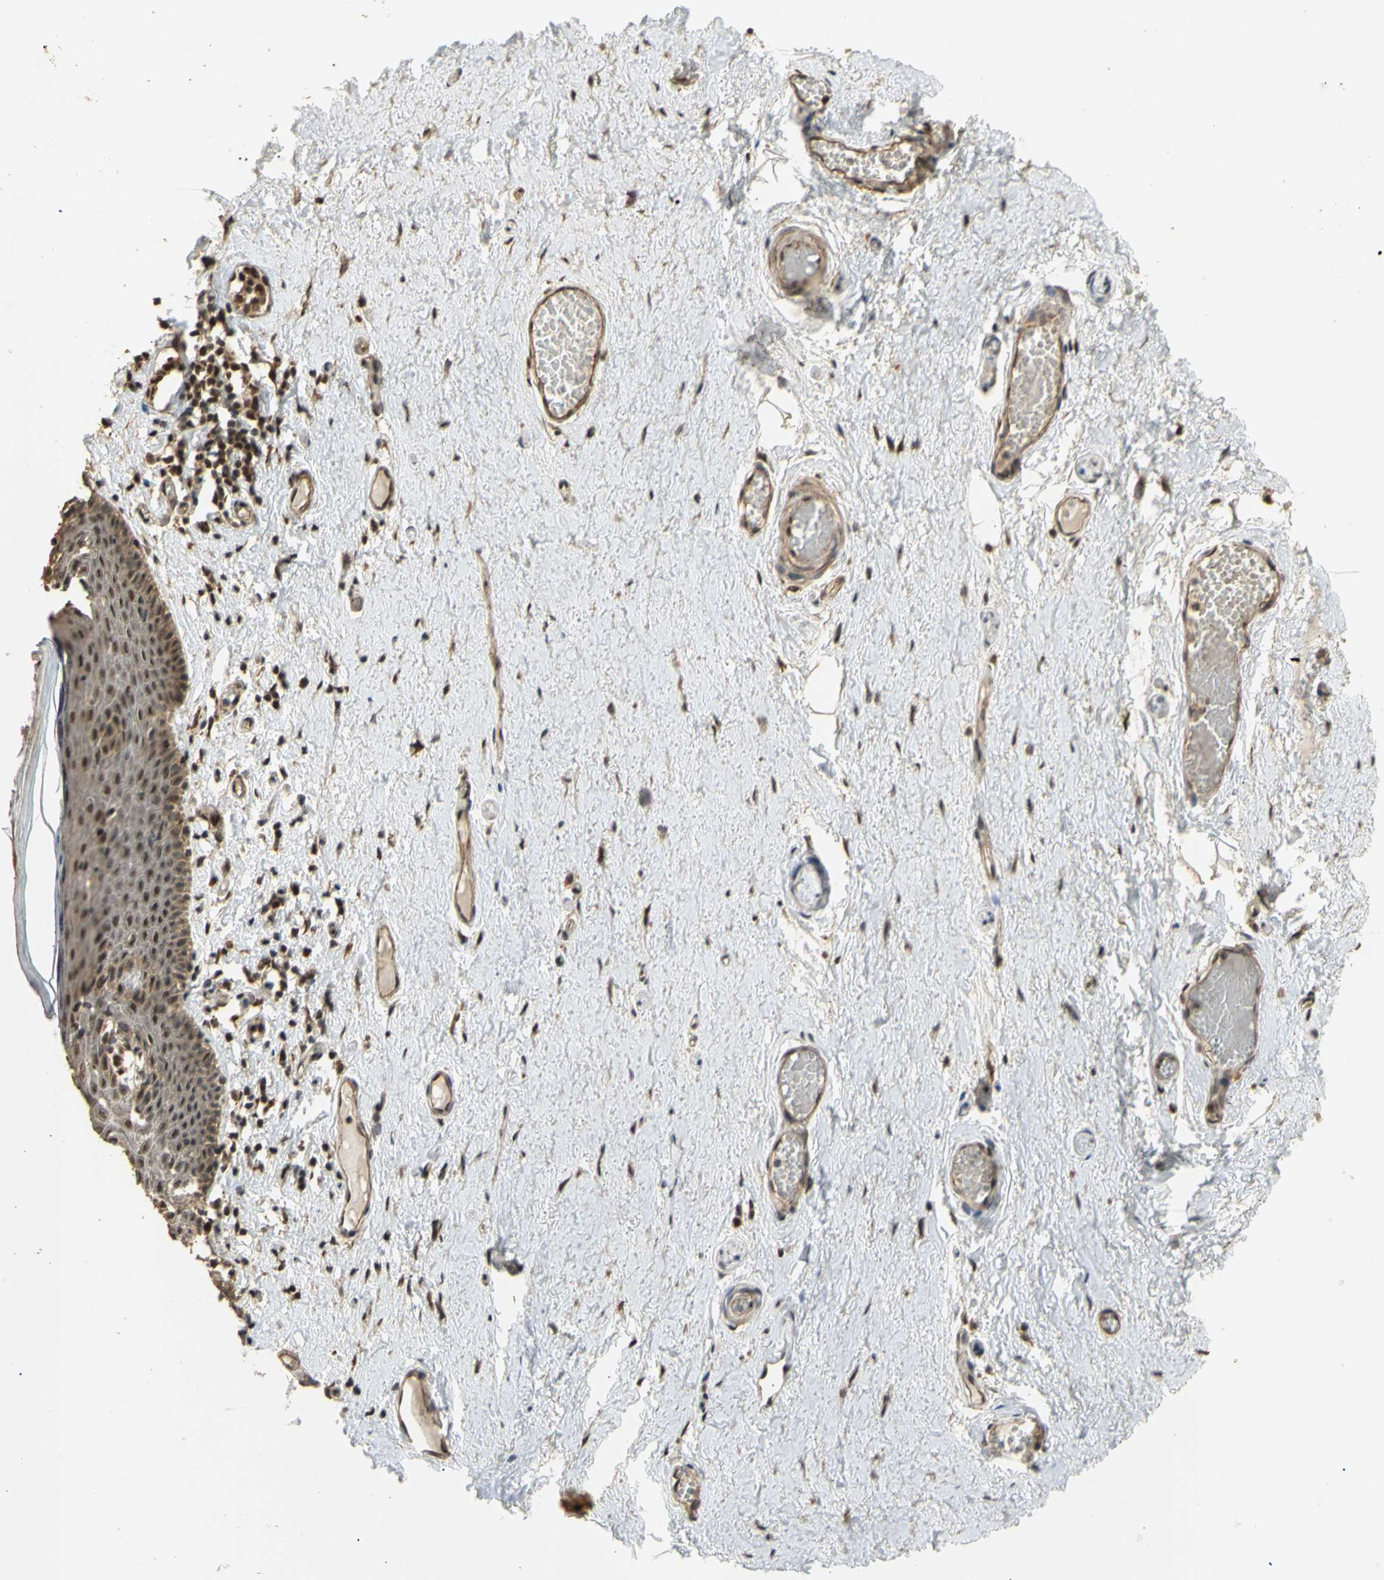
{"staining": {"intensity": "moderate", "quantity": ">75%", "location": "cytoplasmic/membranous,nuclear"}, "tissue": "skin", "cell_type": "Epidermal cells", "image_type": "normal", "snomed": [{"axis": "morphology", "description": "Normal tissue, NOS"}, {"axis": "topography", "description": "Adipose tissue"}, {"axis": "topography", "description": "Vascular tissue"}, {"axis": "topography", "description": "Anal"}, {"axis": "topography", "description": "Peripheral nerve tissue"}], "caption": "Protein staining of unremarkable skin displays moderate cytoplasmic/membranous,nuclear staining in approximately >75% of epidermal cells.", "gene": "GTF2E2", "patient": {"sex": "female", "age": 54}}